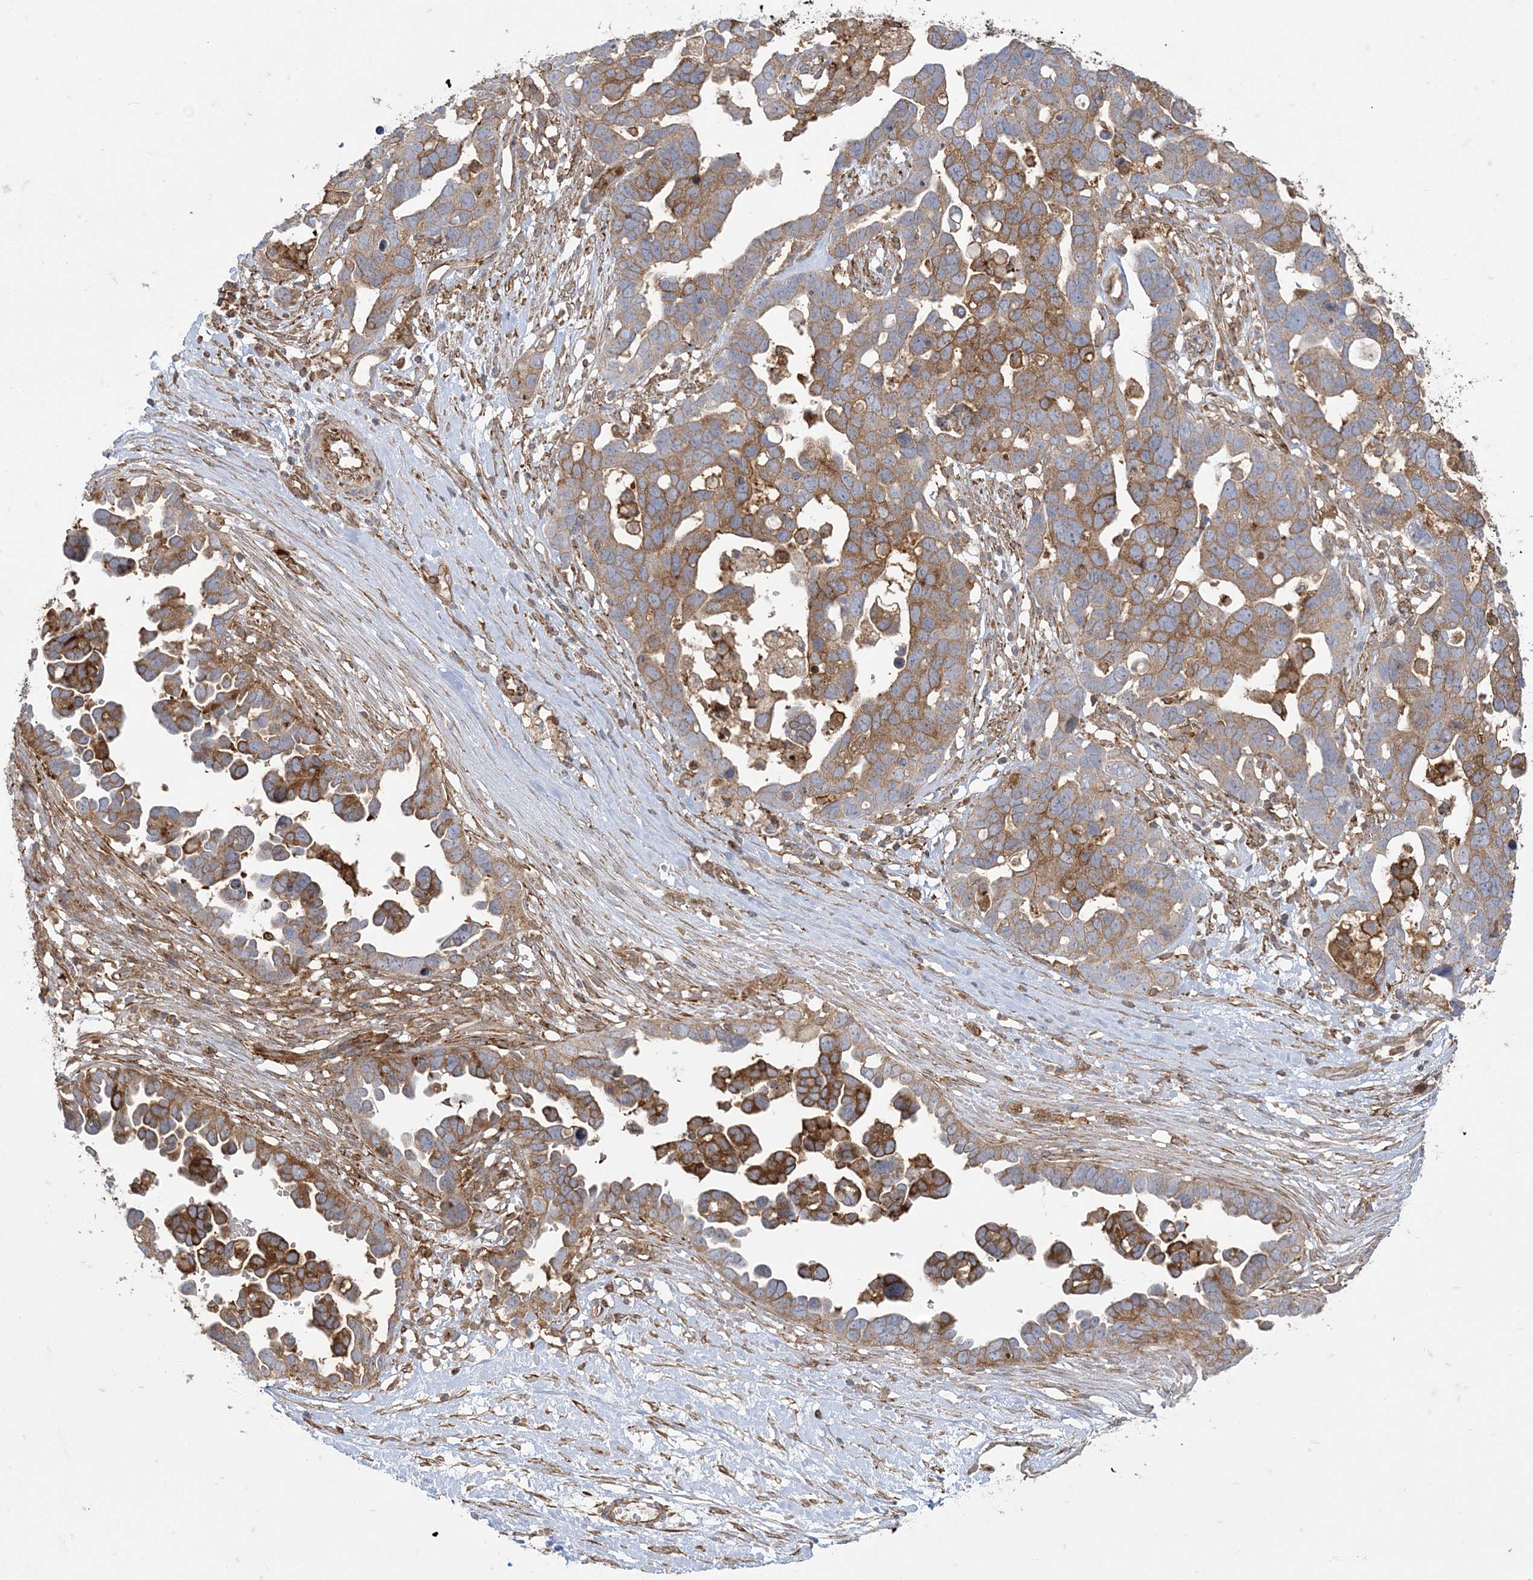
{"staining": {"intensity": "moderate", "quantity": ">75%", "location": "cytoplasmic/membranous"}, "tissue": "ovarian cancer", "cell_type": "Tumor cells", "image_type": "cancer", "snomed": [{"axis": "morphology", "description": "Cystadenocarcinoma, serous, NOS"}, {"axis": "topography", "description": "Ovary"}], "caption": "Protein expression analysis of ovarian cancer demonstrates moderate cytoplasmic/membranous positivity in about >75% of tumor cells. (Stains: DAB (3,3'-diaminobenzidine) in brown, nuclei in blue, Microscopy: brightfield microscopy at high magnification).", "gene": "DERL3", "patient": {"sex": "female", "age": 54}}